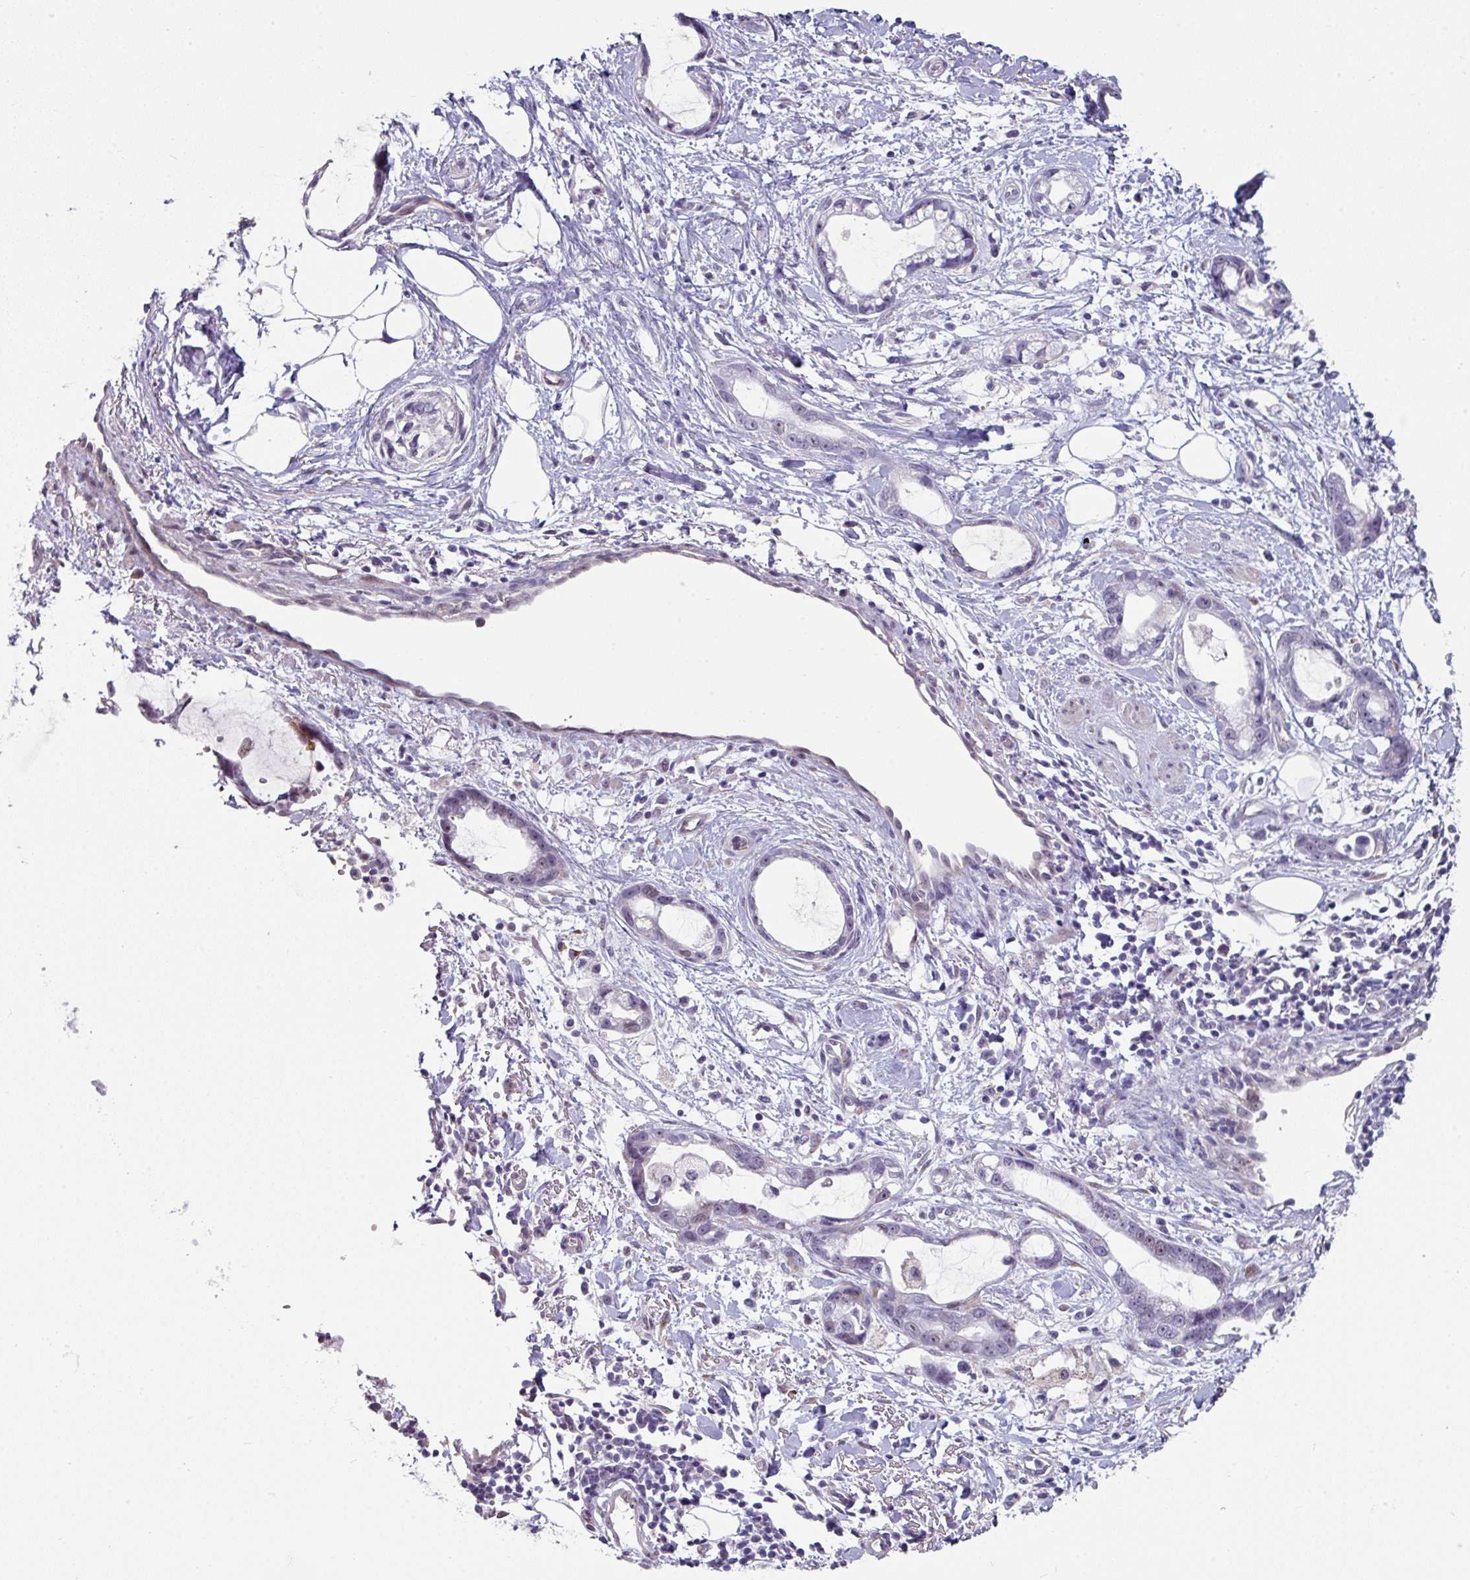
{"staining": {"intensity": "negative", "quantity": "none", "location": "none"}, "tissue": "stomach cancer", "cell_type": "Tumor cells", "image_type": "cancer", "snomed": [{"axis": "morphology", "description": "Adenocarcinoma, NOS"}, {"axis": "topography", "description": "Stomach"}], "caption": "This is a histopathology image of immunohistochemistry staining of stomach cancer (adenocarcinoma), which shows no positivity in tumor cells. The staining was performed using DAB to visualize the protein expression in brown, while the nuclei were stained in blue with hematoxylin (Magnification: 20x).", "gene": "BMS1", "patient": {"sex": "male", "age": 55}}